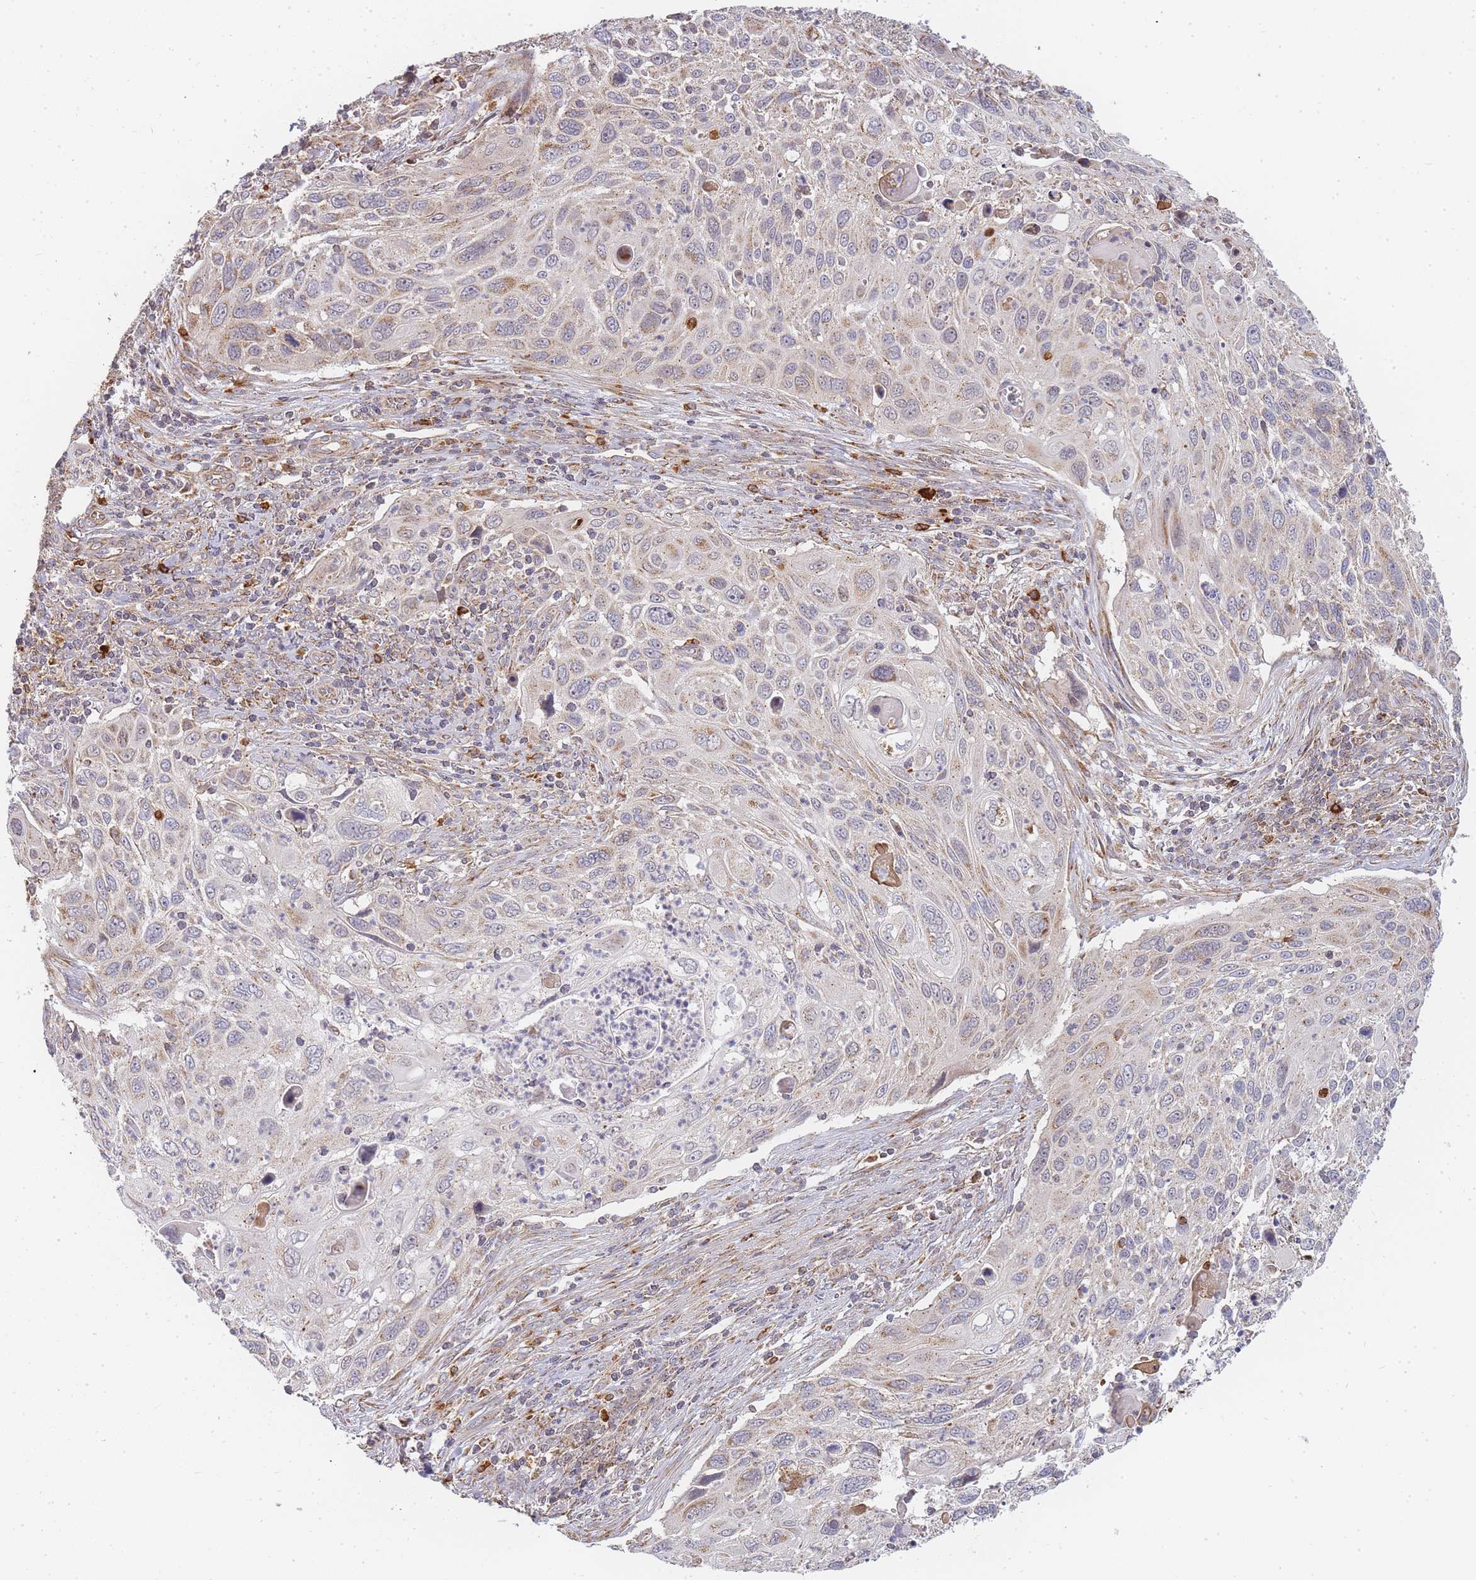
{"staining": {"intensity": "weak", "quantity": "25%-75%", "location": "cytoplasmic/membranous"}, "tissue": "cervical cancer", "cell_type": "Tumor cells", "image_type": "cancer", "snomed": [{"axis": "morphology", "description": "Squamous cell carcinoma, NOS"}, {"axis": "topography", "description": "Cervix"}], "caption": "IHC image of neoplastic tissue: cervical cancer stained using IHC shows low levels of weak protein expression localized specifically in the cytoplasmic/membranous of tumor cells, appearing as a cytoplasmic/membranous brown color.", "gene": "ADCY9", "patient": {"sex": "female", "age": 70}}